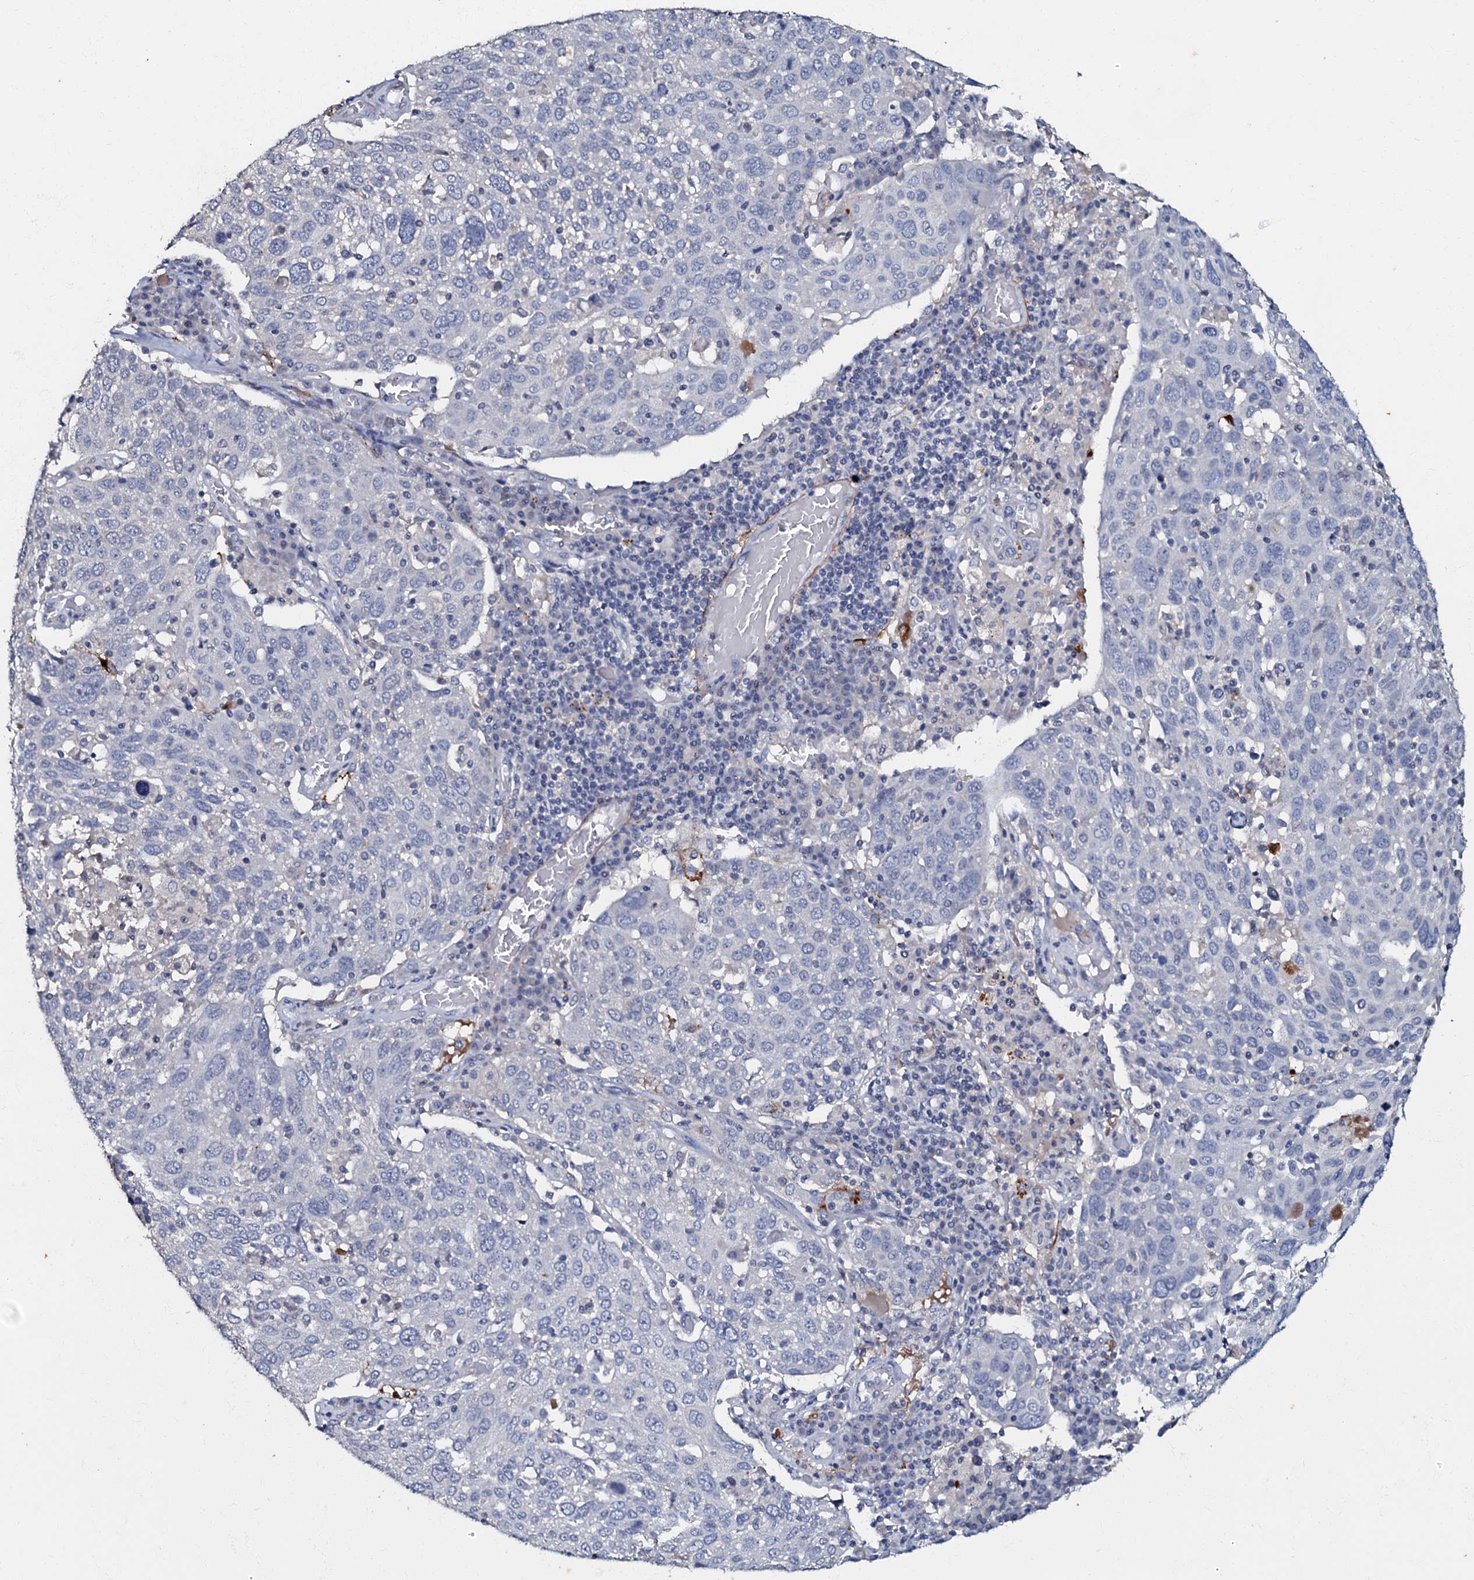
{"staining": {"intensity": "negative", "quantity": "none", "location": "none"}, "tissue": "lung cancer", "cell_type": "Tumor cells", "image_type": "cancer", "snomed": [{"axis": "morphology", "description": "Squamous cell carcinoma, NOS"}, {"axis": "topography", "description": "Lung"}], "caption": "Tumor cells are negative for brown protein staining in lung squamous cell carcinoma.", "gene": "MANSC4", "patient": {"sex": "male", "age": 65}}